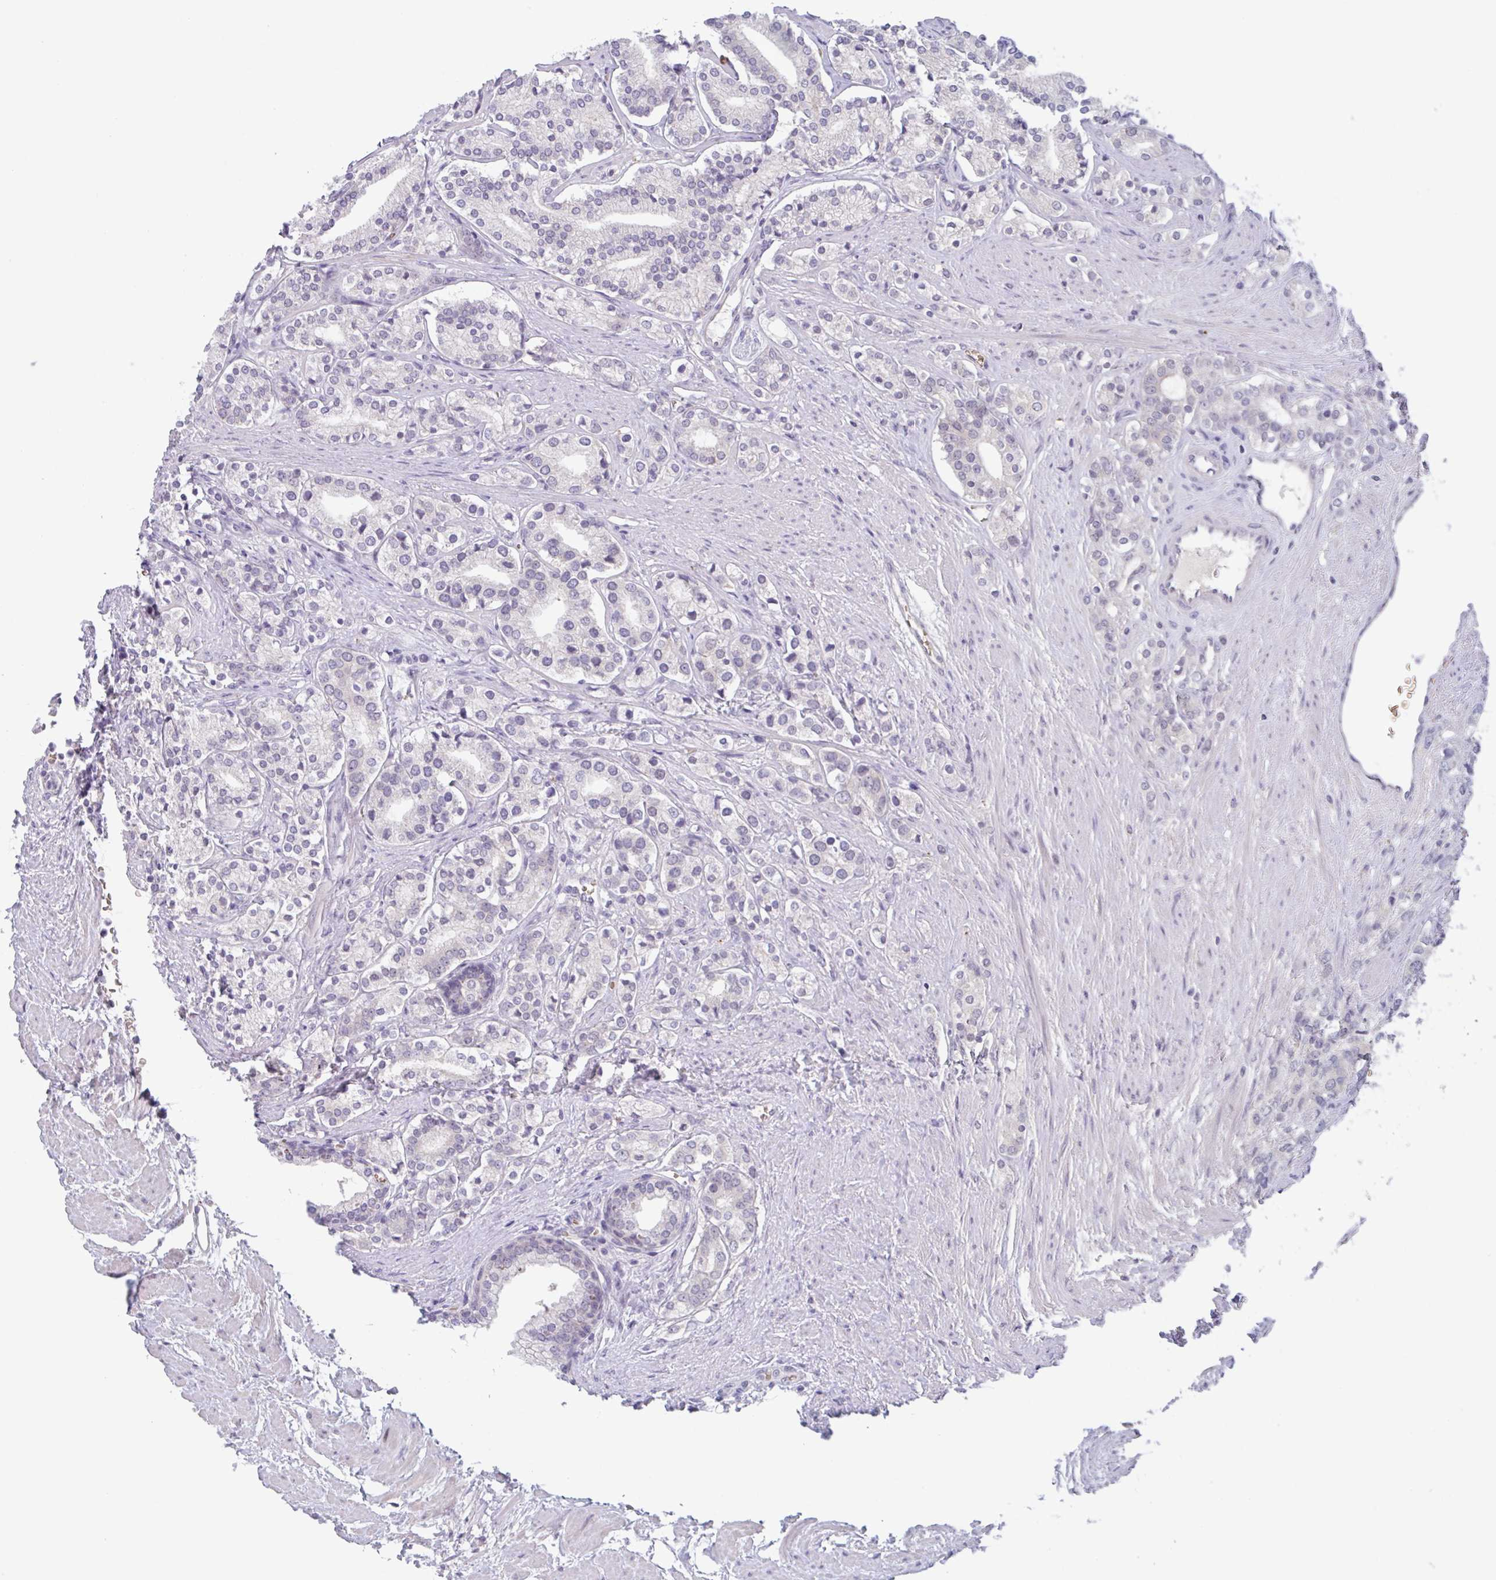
{"staining": {"intensity": "negative", "quantity": "none", "location": "none"}, "tissue": "prostate cancer", "cell_type": "Tumor cells", "image_type": "cancer", "snomed": [{"axis": "morphology", "description": "Adenocarcinoma, High grade"}, {"axis": "topography", "description": "Prostate"}], "caption": "A high-resolution histopathology image shows immunohistochemistry staining of prostate cancer (high-grade adenocarcinoma), which demonstrates no significant expression in tumor cells.", "gene": "RHAG", "patient": {"sex": "male", "age": 58}}